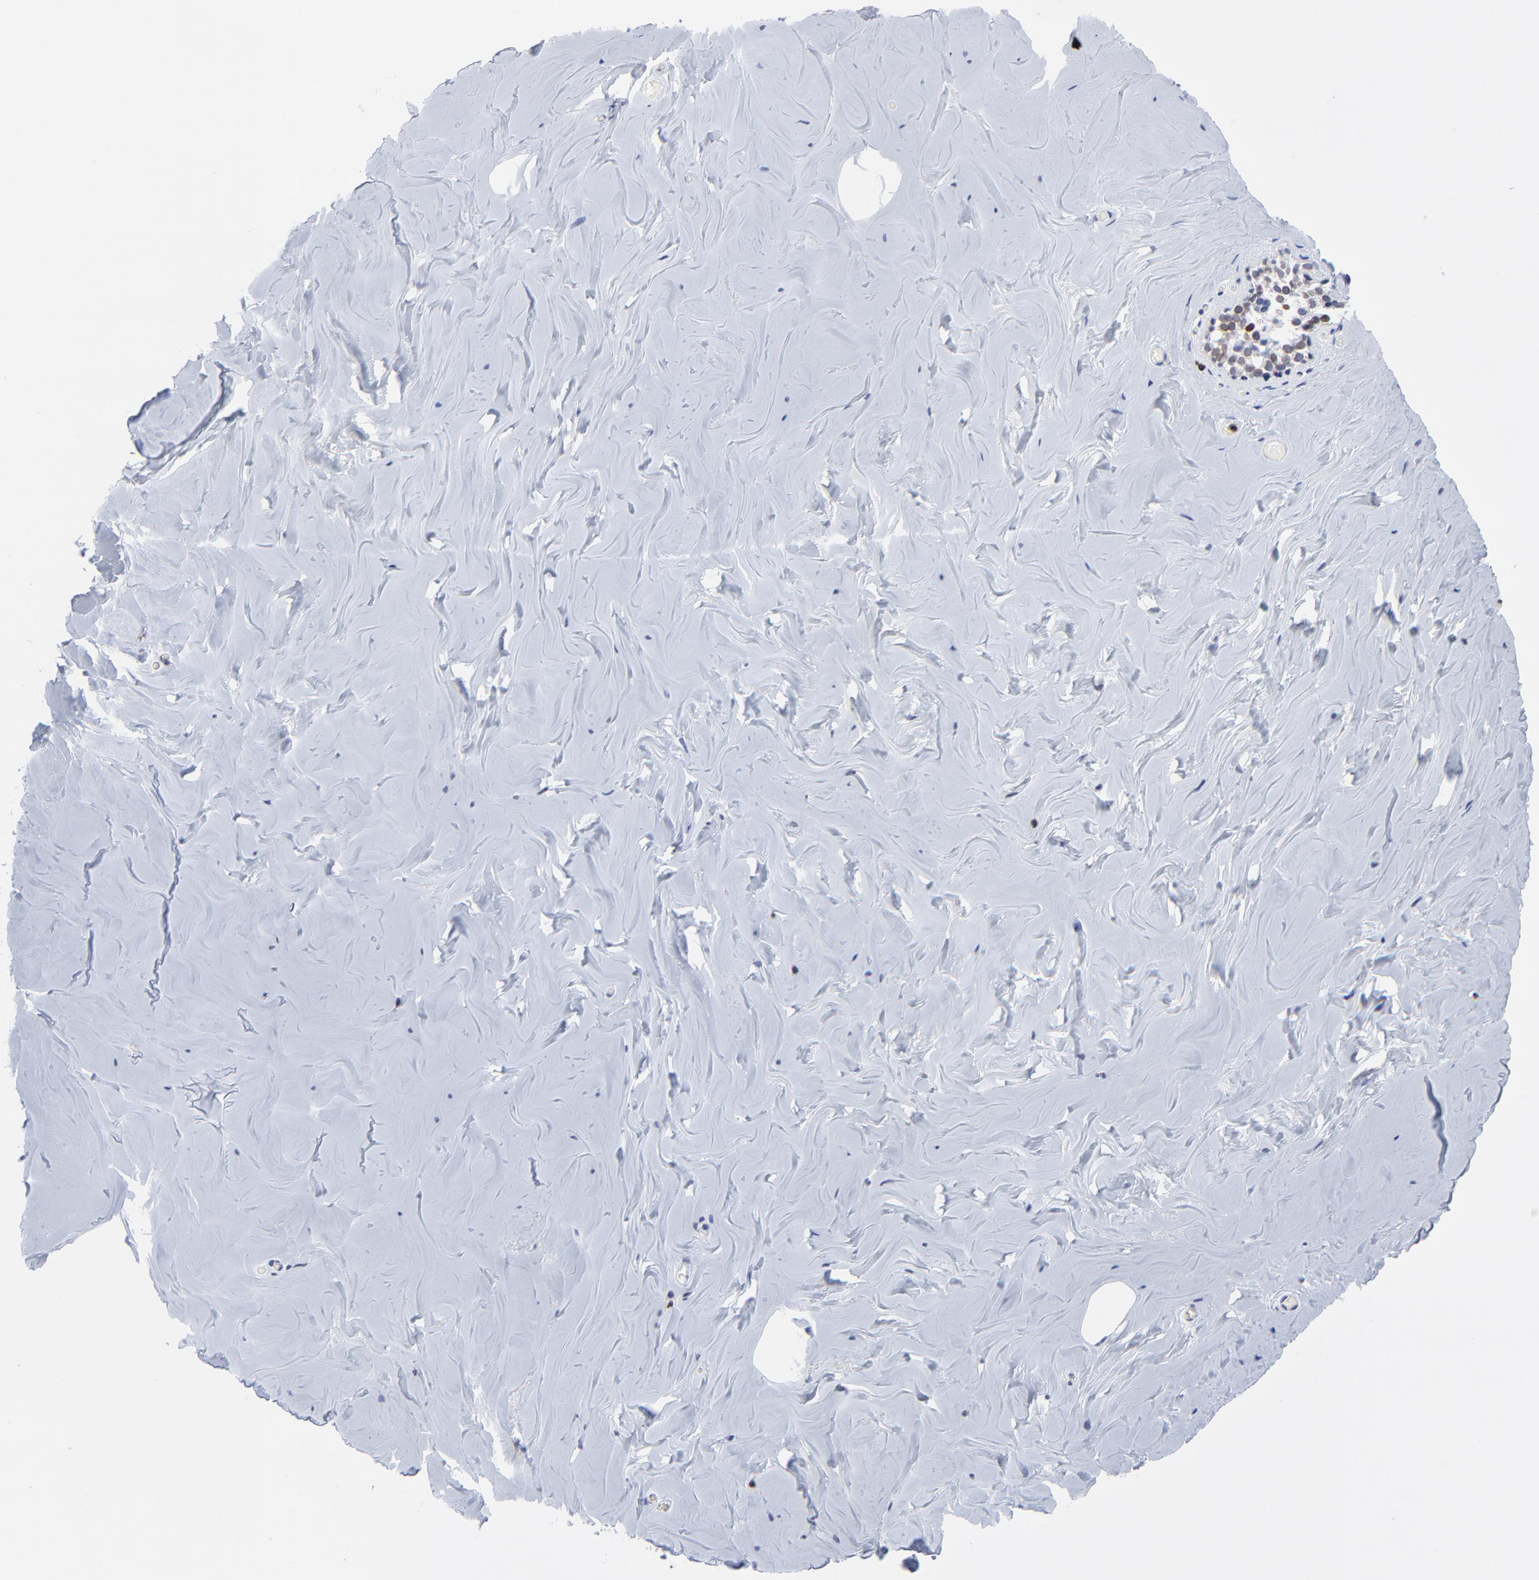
{"staining": {"intensity": "negative", "quantity": "none", "location": "none"}, "tissue": "breast", "cell_type": "Adipocytes", "image_type": "normal", "snomed": [{"axis": "morphology", "description": "Normal tissue, NOS"}, {"axis": "topography", "description": "Breast"}], "caption": "An immunohistochemistry histopathology image of normal breast is shown. There is no staining in adipocytes of breast. The staining was performed using DAB to visualize the protein expression in brown, while the nuclei were stained in blue with hematoxylin (Magnification: 20x).", "gene": "THAP7", "patient": {"sex": "female", "age": 75}}